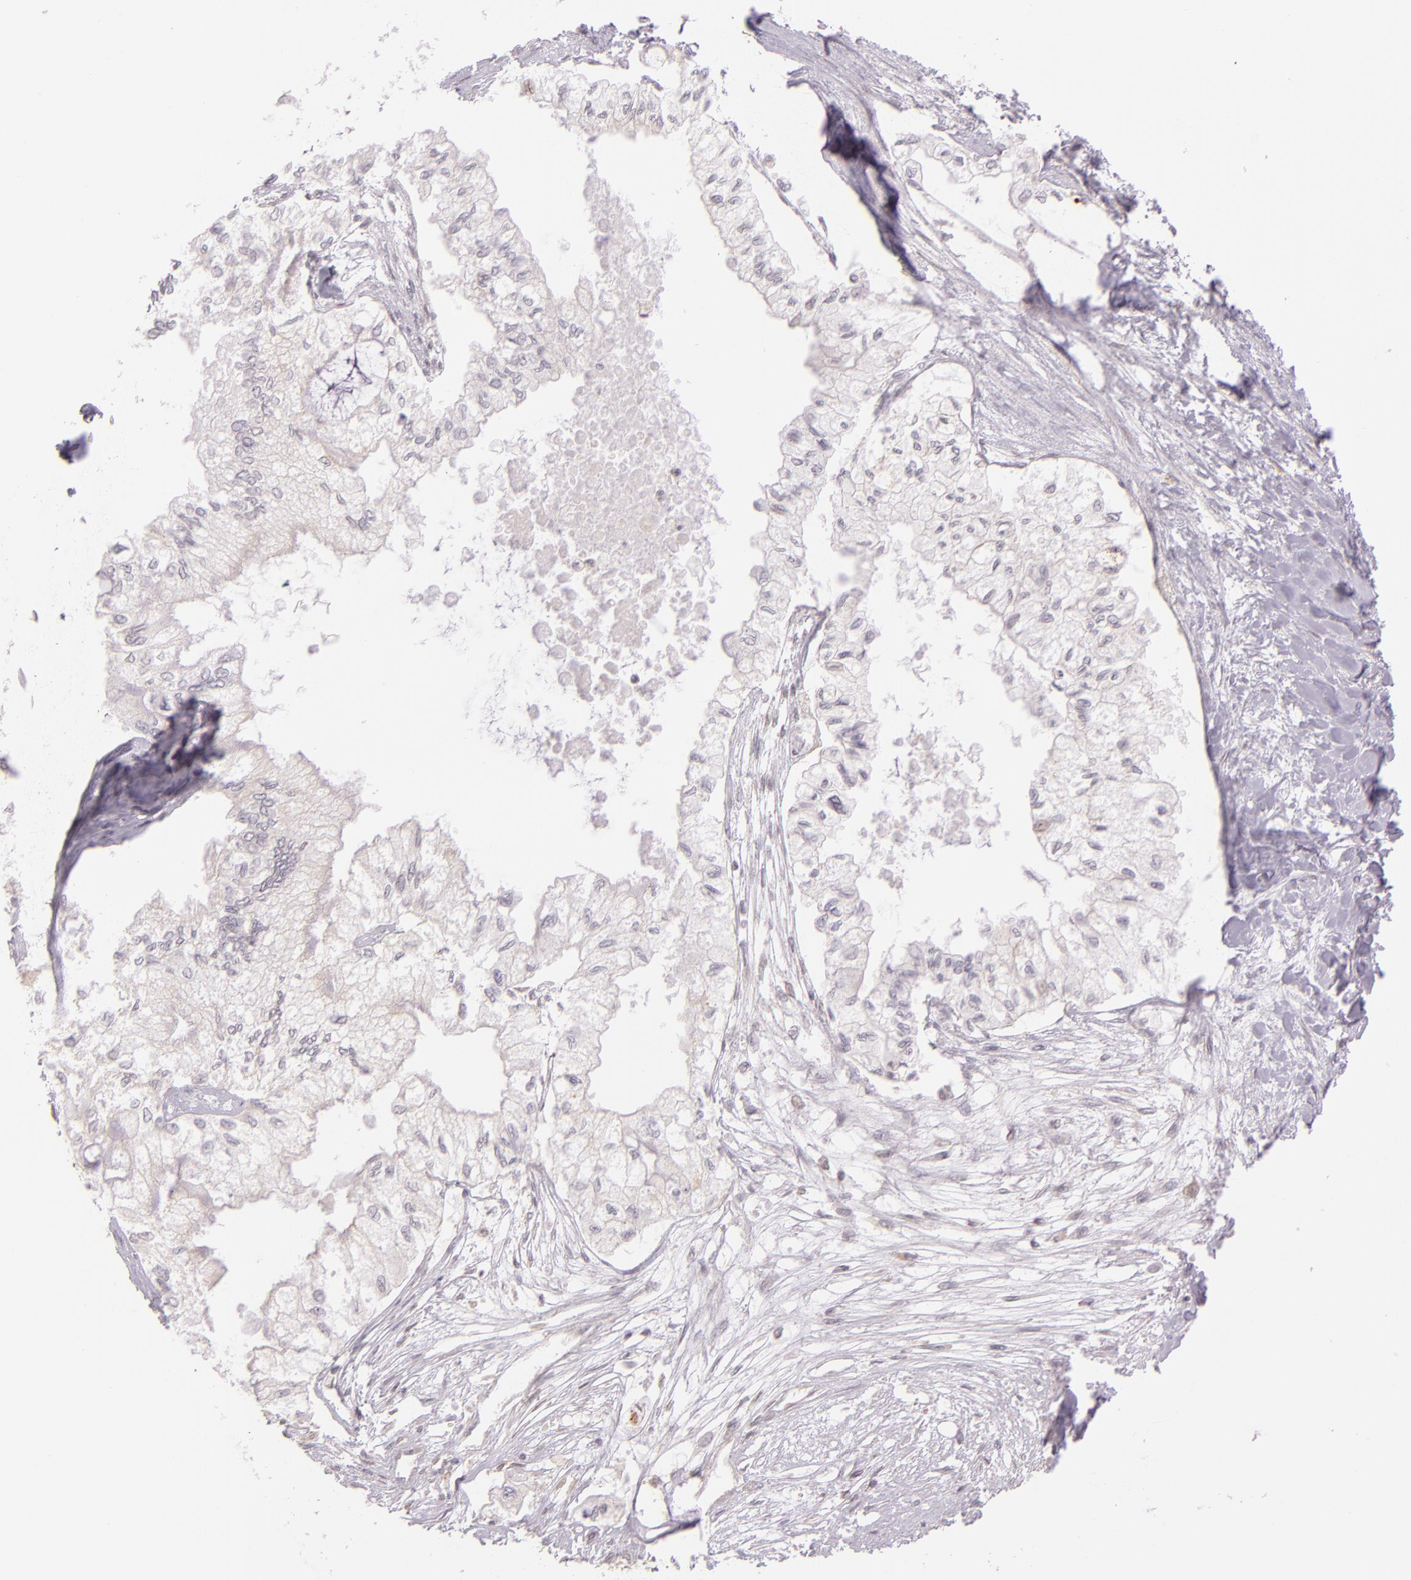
{"staining": {"intensity": "weak", "quantity": ">75%", "location": "cytoplasmic/membranous"}, "tissue": "pancreatic cancer", "cell_type": "Tumor cells", "image_type": "cancer", "snomed": [{"axis": "morphology", "description": "Adenocarcinoma, NOS"}, {"axis": "topography", "description": "Pancreas"}], "caption": "Weak cytoplasmic/membranous positivity is identified in approximately >75% of tumor cells in pancreatic cancer.", "gene": "LGMN", "patient": {"sex": "male", "age": 79}}